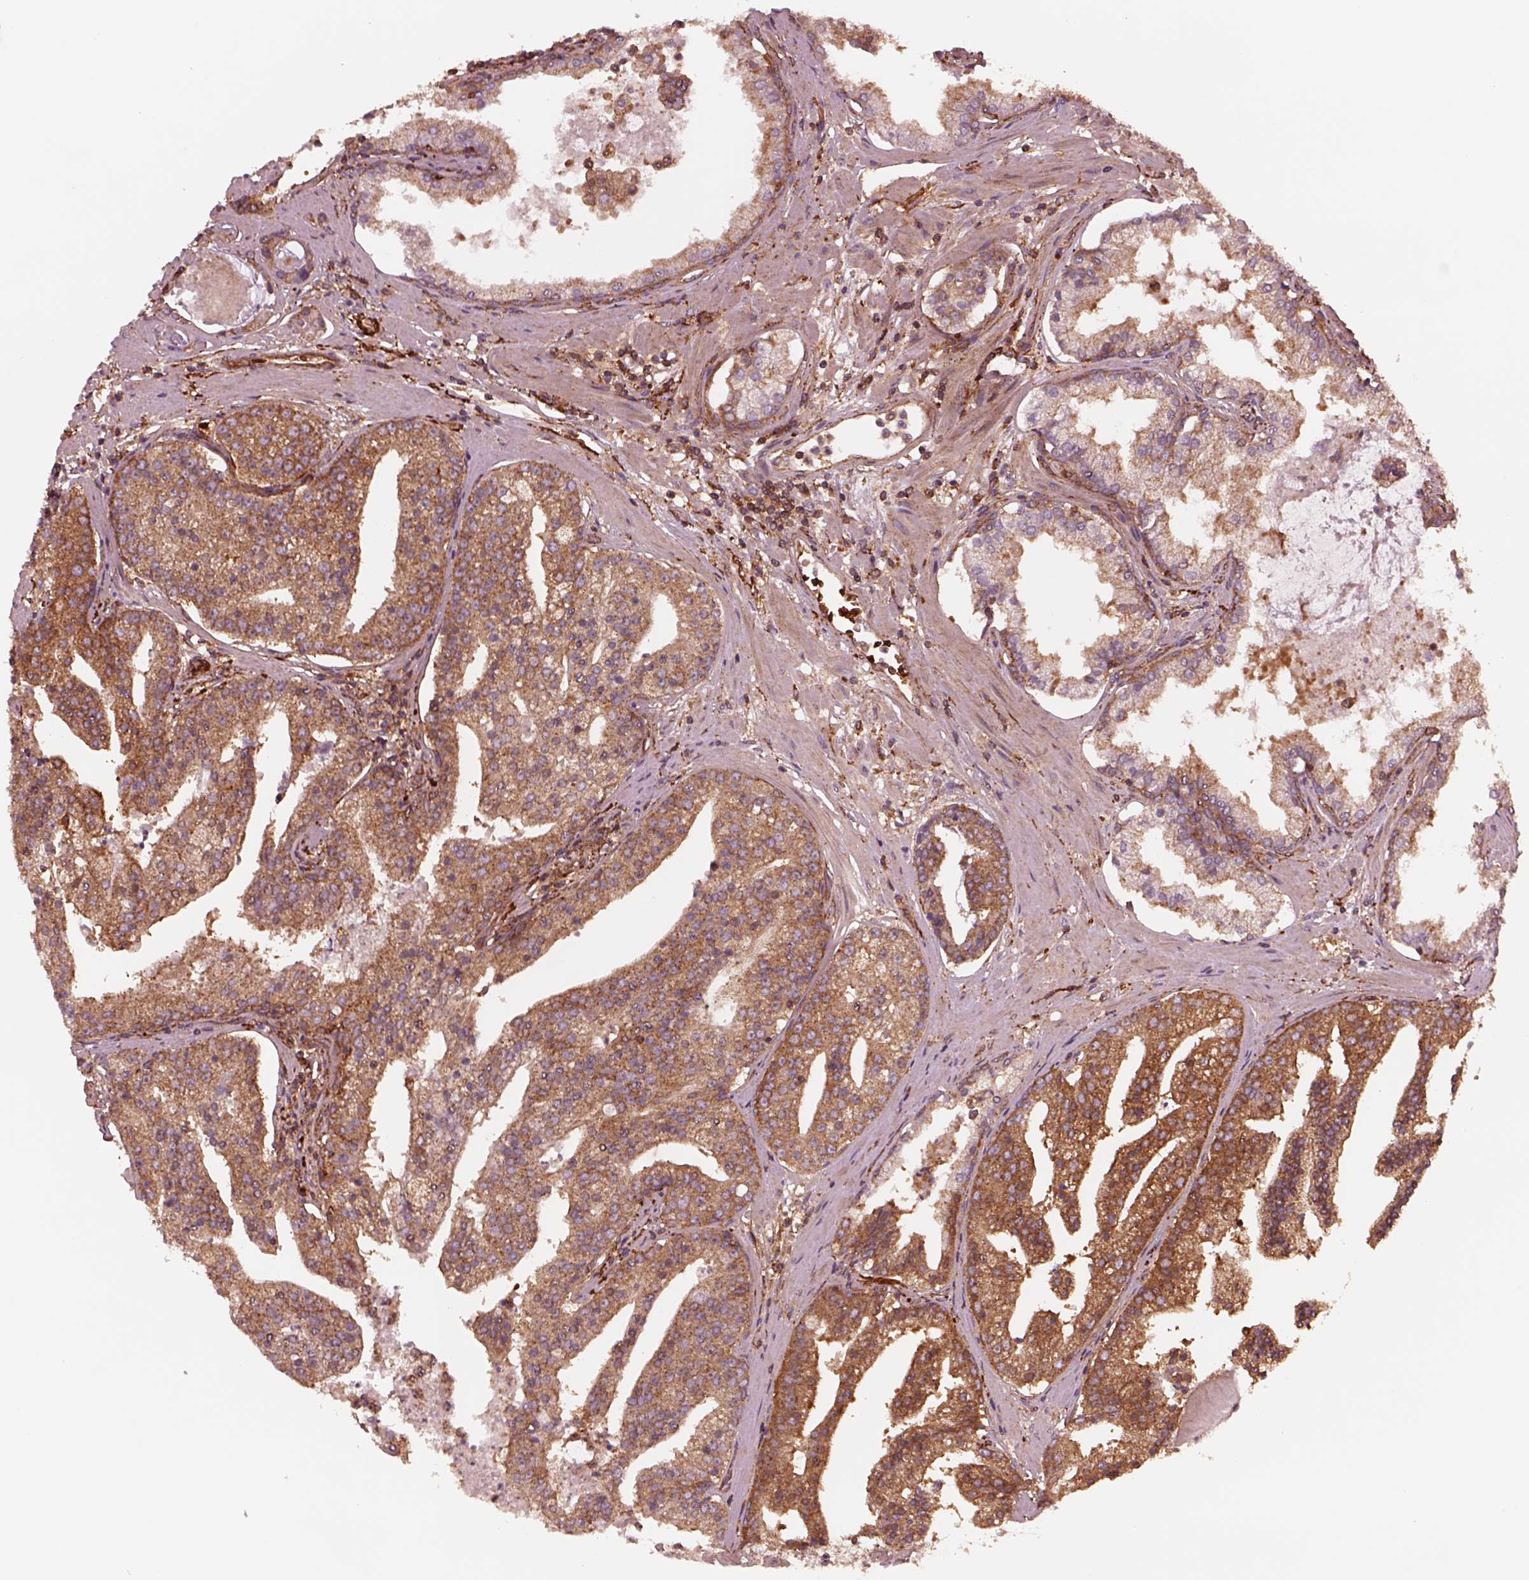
{"staining": {"intensity": "strong", "quantity": "25%-75%", "location": "cytoplasmic/membranous"}, "tissue": "prostate cancer", "cell_type": "Tumor cells", "image_type": "cancer", "snomed": [{"axis": "morphology", "description": "Adenocarcinoma, NOS"}, {"axis": "topography", "description": "Prostate and seminal vesicle, NOS"}, {"axis": "topography", "description": "Prostate"}], "caption": "IHC (DAB (3,3'-diaminobenzidine)) staining of prostate cancer shows strong cytoplasmic/membranous protein expression in about 25%-75% of tumor cells. (DAB = brown stain, brightfield microscopy at high magnification).", "gene": "WASHC2A", "patient": {"sex": "male", "age": 44}}